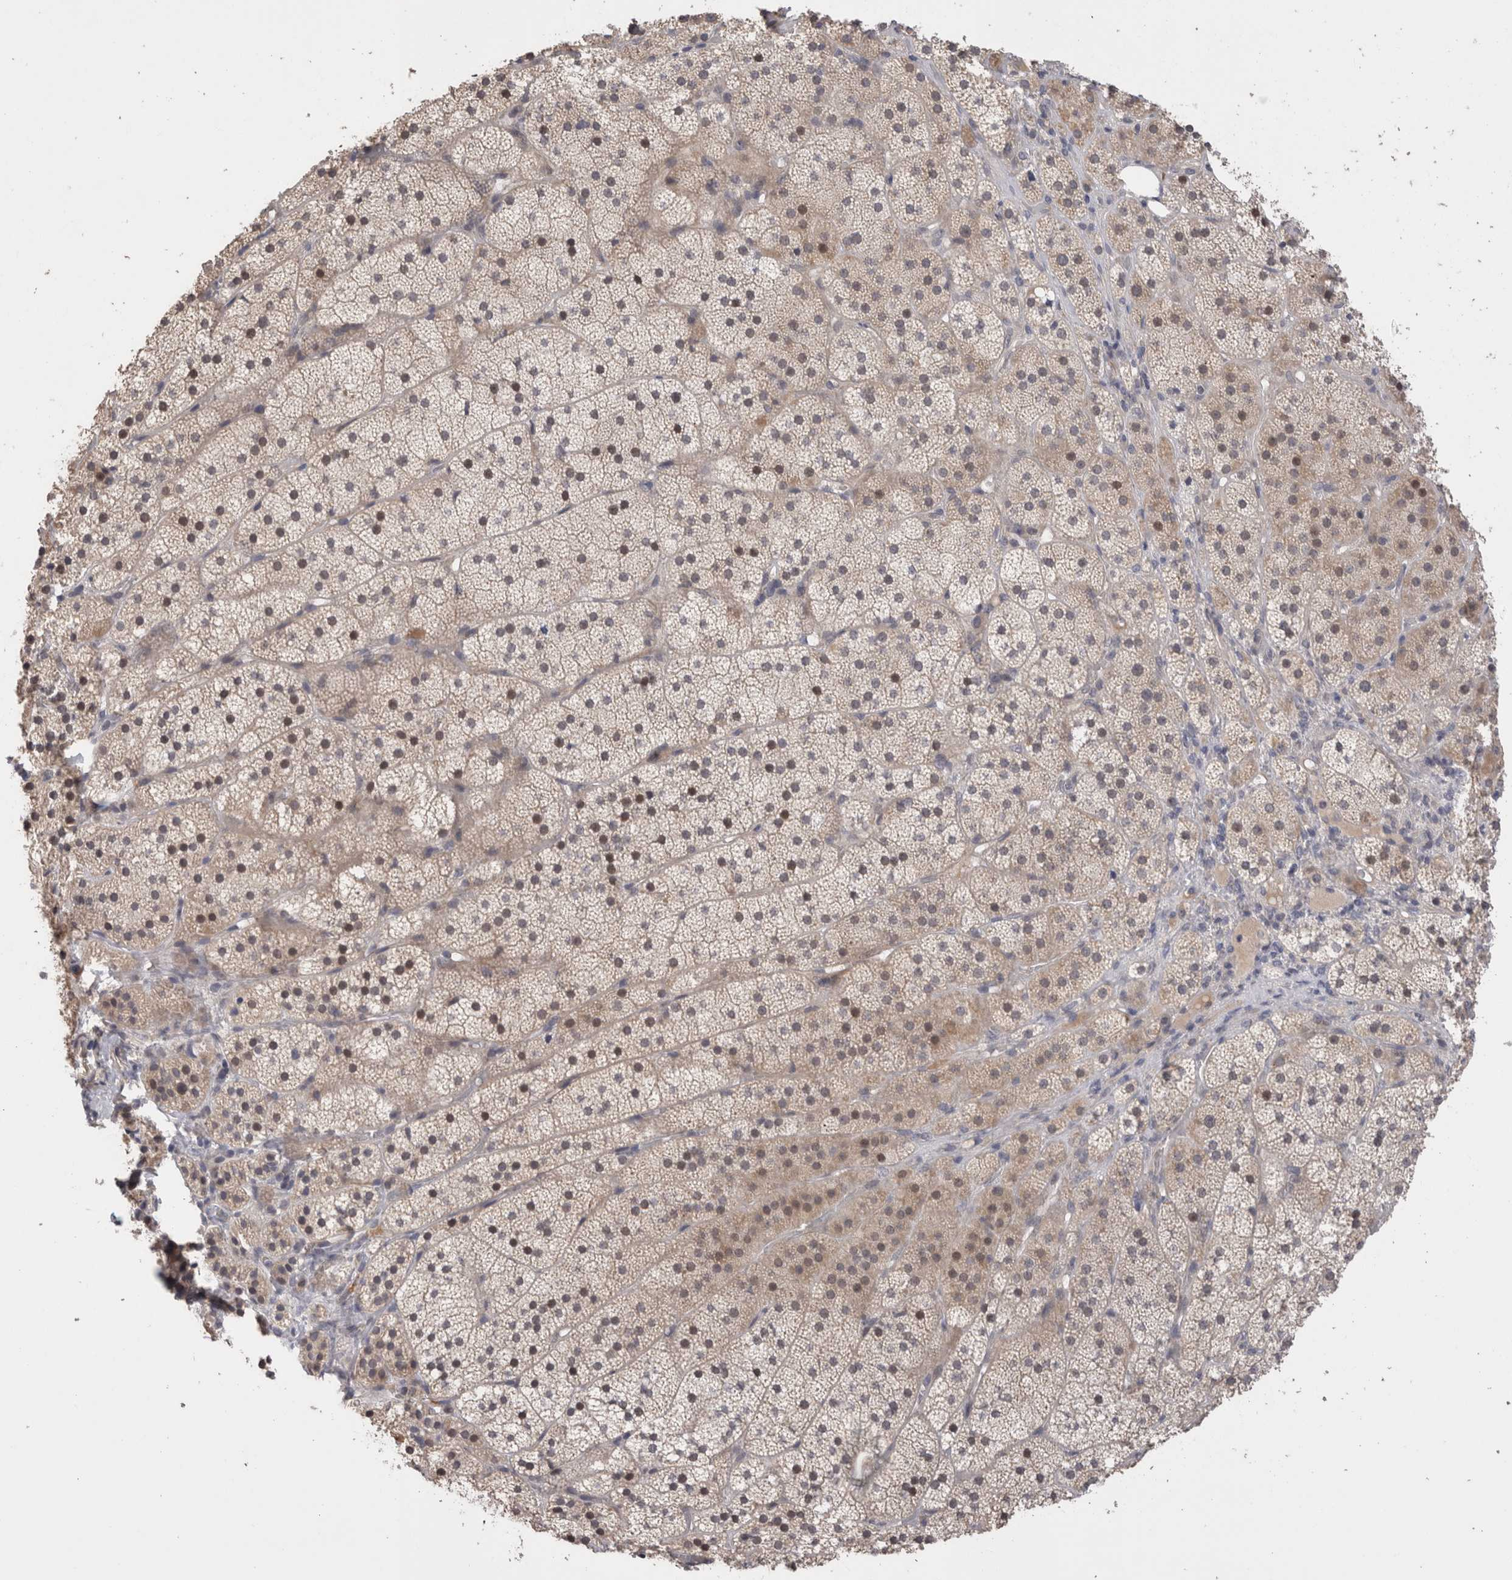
{"staining": {"intensity": "weak", "quantity": ">75%", "location": "cytoplasmic/membranous"}, "tissue": "adrenal gland", "cell_type": "Glandular cells", "image_type": "normal", "snomed": [{"axis": "morphology", "description": "Normal tissue, NOS"}, {"axis": "topography", "description": "Adrenal gland"}], "caption": "Immunohistochemistry photomicrograph of normal adrenal gland stained for a protein (brown), which shows low levels of weak cytoplasmic/membranous staining in about >75% of glandular cells.", "gene": "CRYBG1", "patient": {"sex": "female", "age": 44}}